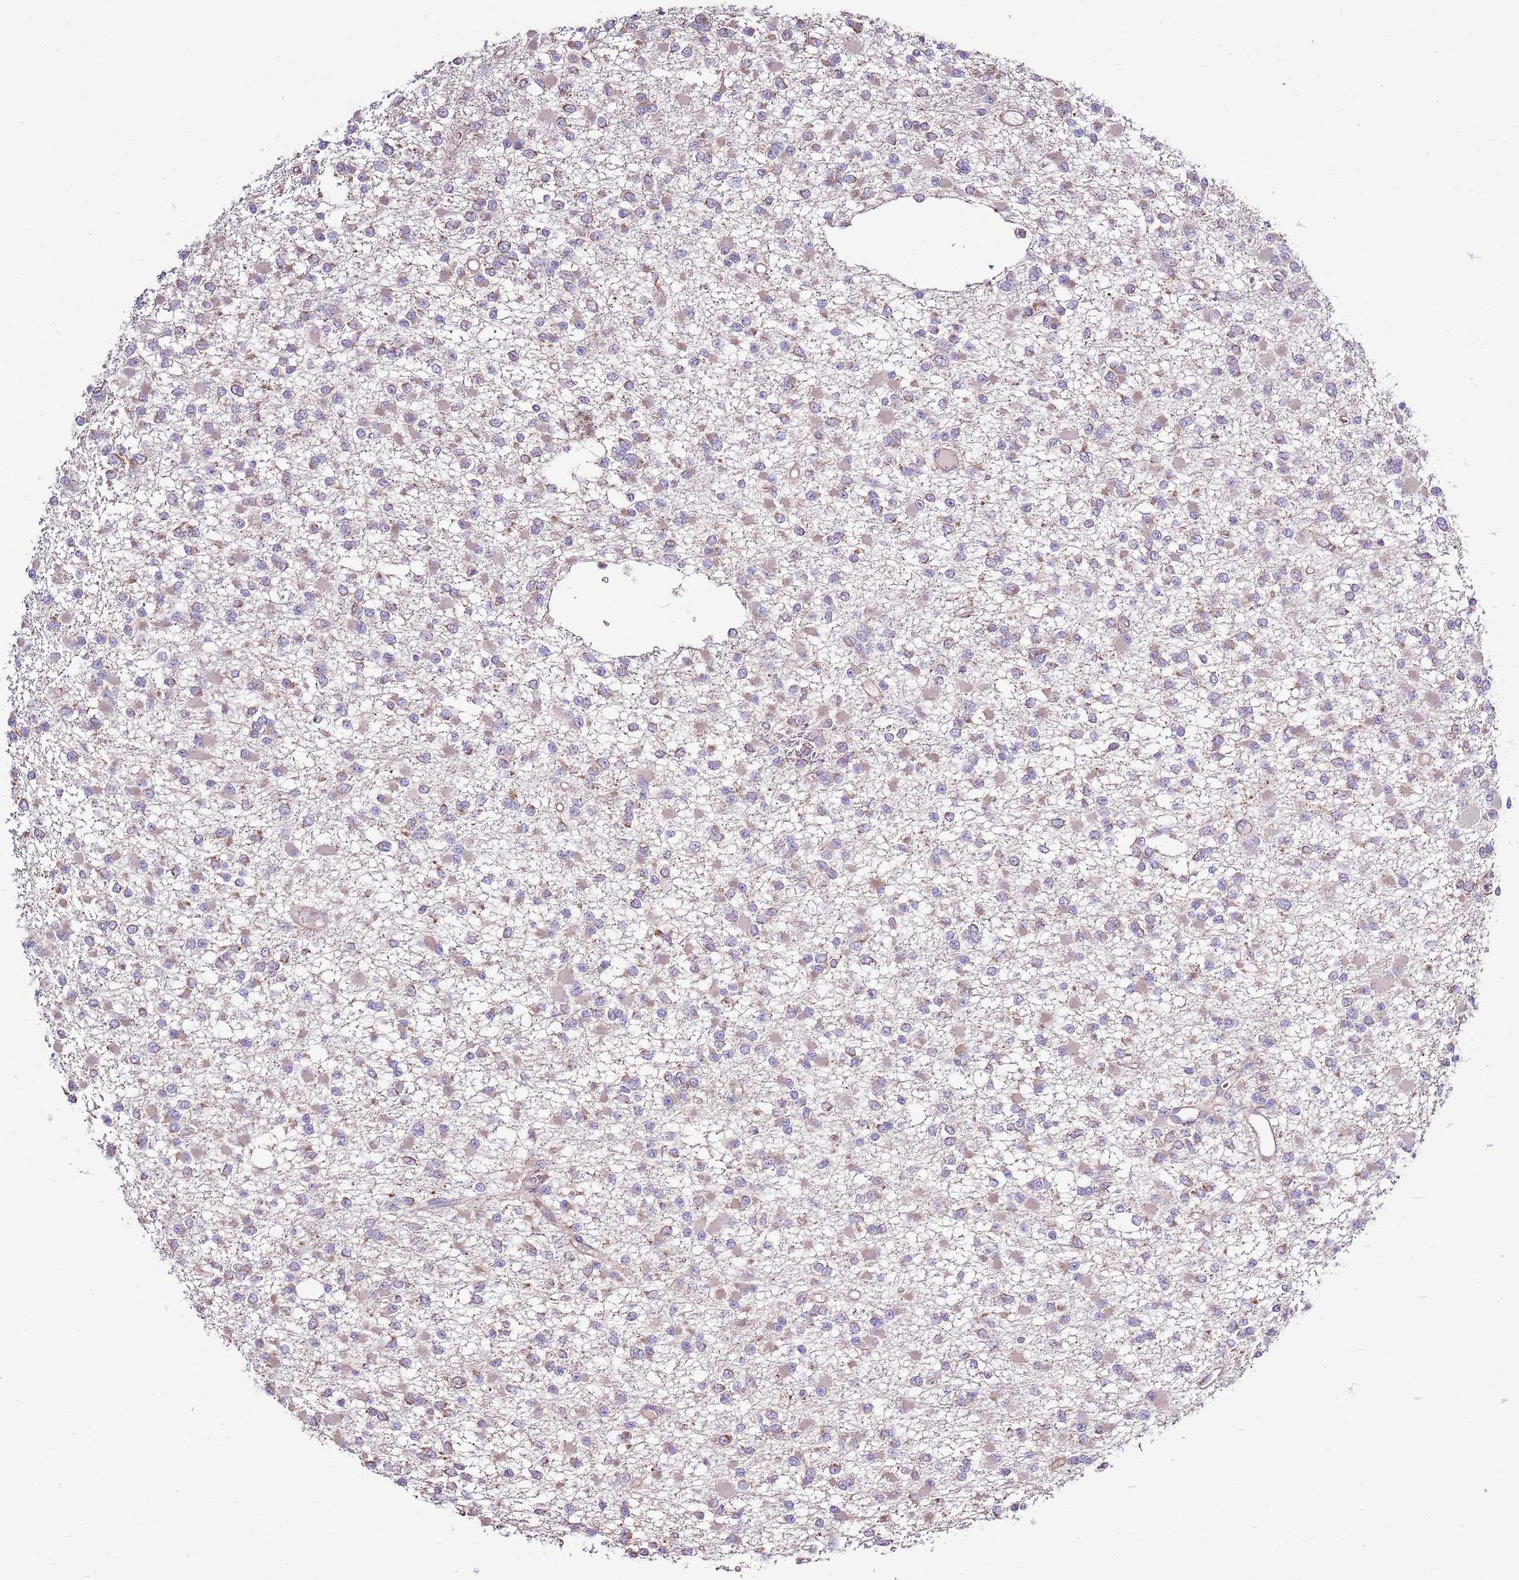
{"staining": {"intensity": "weak", "quantity": "<25%", "location": "cytoplasmic/membranous"}, "tissue": "glioma", "cell_type": "Tumor cells", "image_type": "cancer", "snomed": [{"axis": "morphology", "description": "Glioma, malignant, Low grade"}, {"axis": "topography", "description": "Brain"}], "caption": "Tumor cells show no significant protein expression in malignant low-grade glioma. (DAB (3,3'-diaminobenzidine) immunohistochemistry visualized using brightfield microscopy, high magnification).", "gene": "SMG1", "patient": {"sex": "female", "age": 22}}